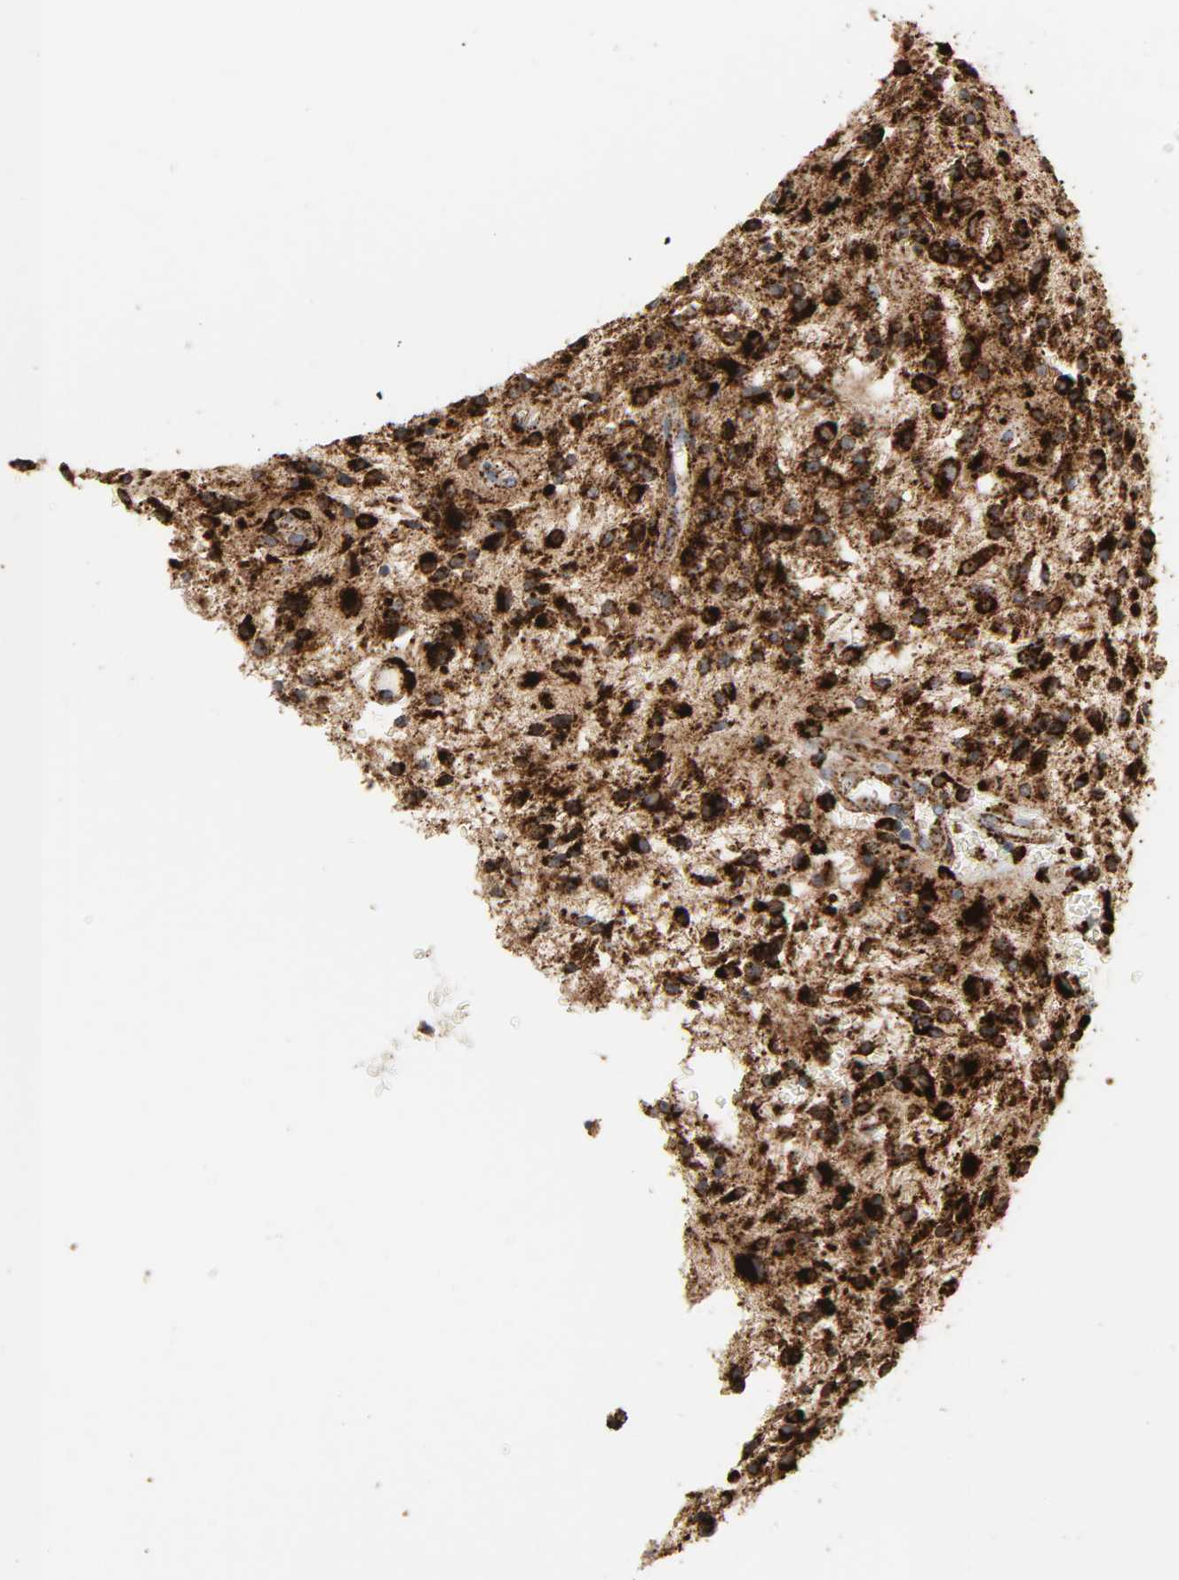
{"staining": {"intensity": "strong", "quantity": ">75%", "location": "cytoplasmic/membranous"}, "tissue": "glioma", "cell_type": "Tumor cells", "image_type": "cancer", "snomed": [{"axis": "morphology", "description": "Glioma, malignant, NOS"}, {"axis": "topography", "description": "Cerebellum"}], "caption": "A brown stain labels strong cytoplasmic/membranous expression of a protein in human glioma (malignant) tumor cells.", "gene": "PSAP", "patient": {"sex": "female", "age": 10}}